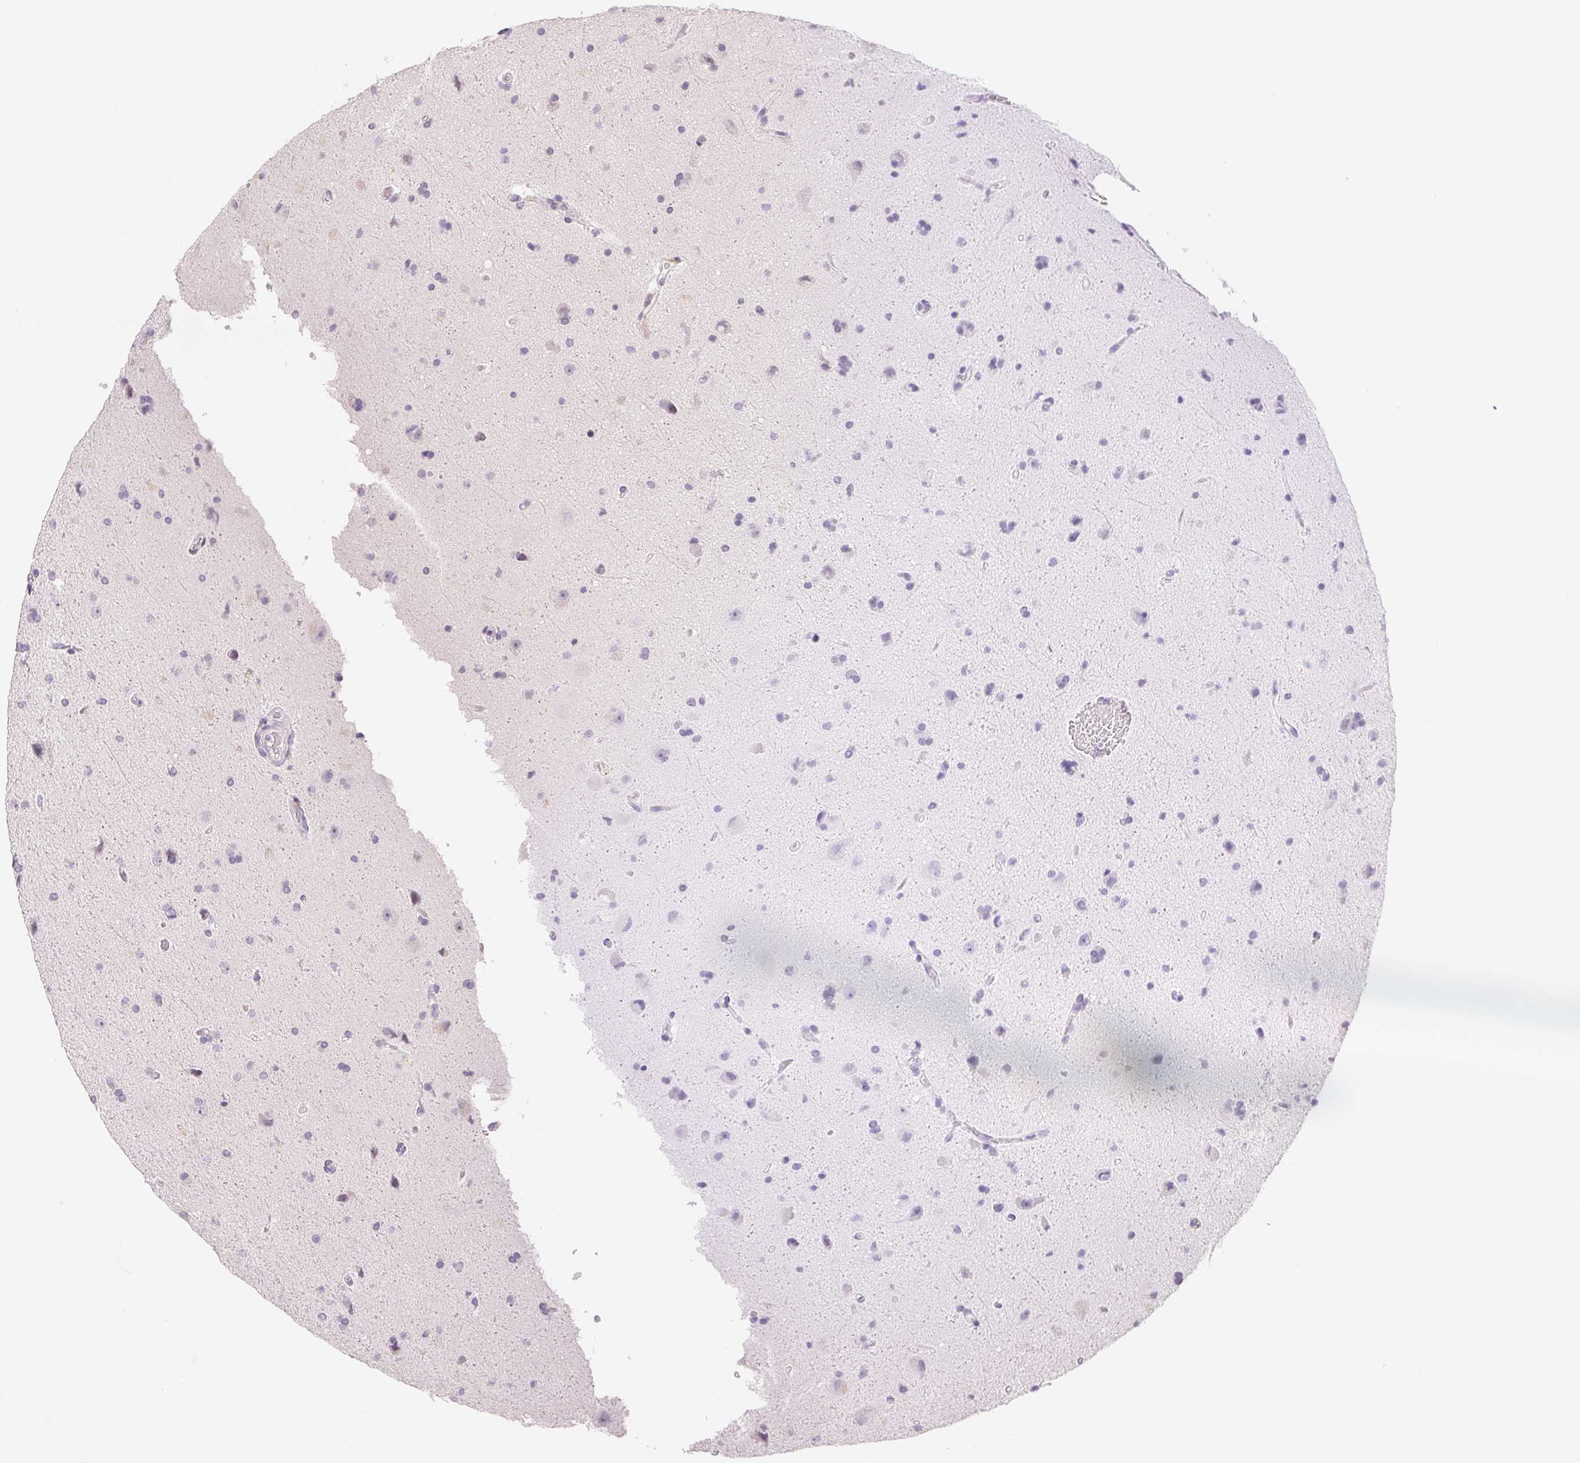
{"staining": {"intensity": "negative", "quantity": "none", "location": "none"}, "tissue": "glioma", "cell_type": "Tumor cells", "image_type": "cancer", "snomed": [{"axis": "morphology", "description": "Glioma, malignant, High grade"}, {"axis": "topography", "description": "Cerebral cortex"}], "caption": "The histopathology image exhibits no significant staining in tumor cells of glioma.", "gene": "CD69", "patient": {"sex": "male", "age": 70}}